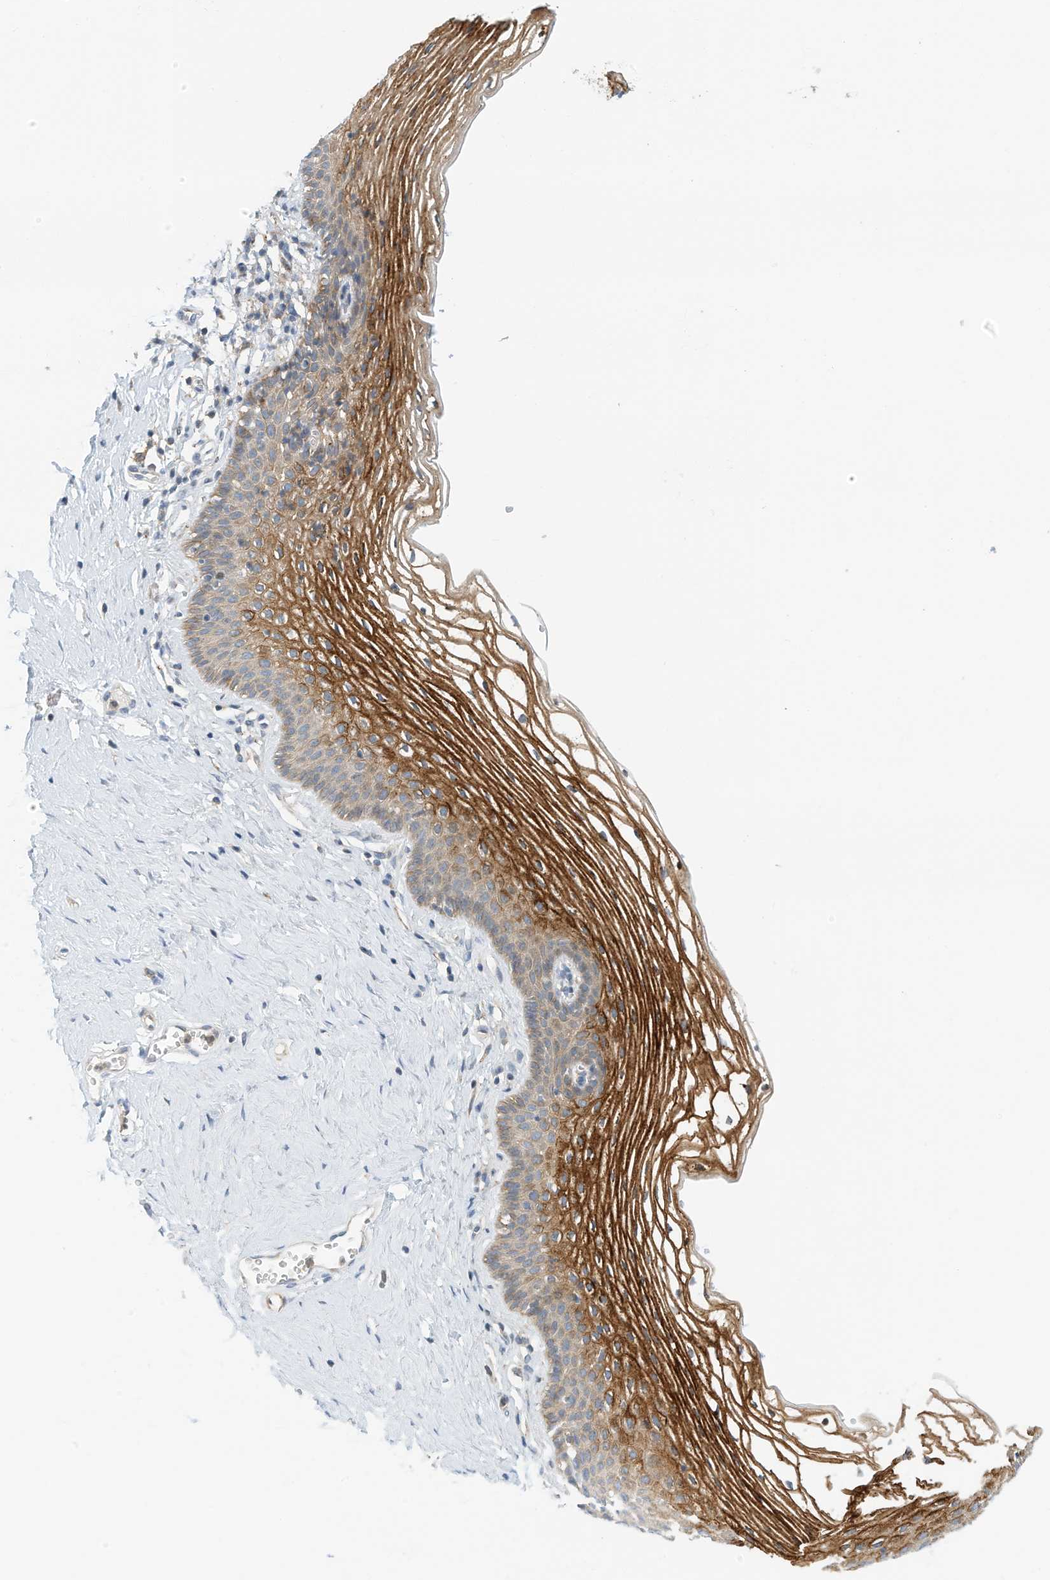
{"staining": {"intensity": "strong", "quantity": "<25%", "location": "cytoplasmic/membranous"}, "tissue": "vagina", "cell_type": "Squamous epithelial cells", "image_type": "normal", "snomed": [{"axis": "morphology", "description": "Normal tissue, NOS"}, {"axis": "topography", "description": "Vagina"}], "caption": "A brown stain highlights strong cytoplasmic/membranous positivity of a protein in squamous epithelial cells of normal vagina. The staining is performed using DAB (3,3'-diaminobenzidine) brown chromogen to label protein expression. The nuclei are counter-stained blue using hematoxylin.", "gene": "MICAL1", "patient": {"sex": "female", "age": 32}}